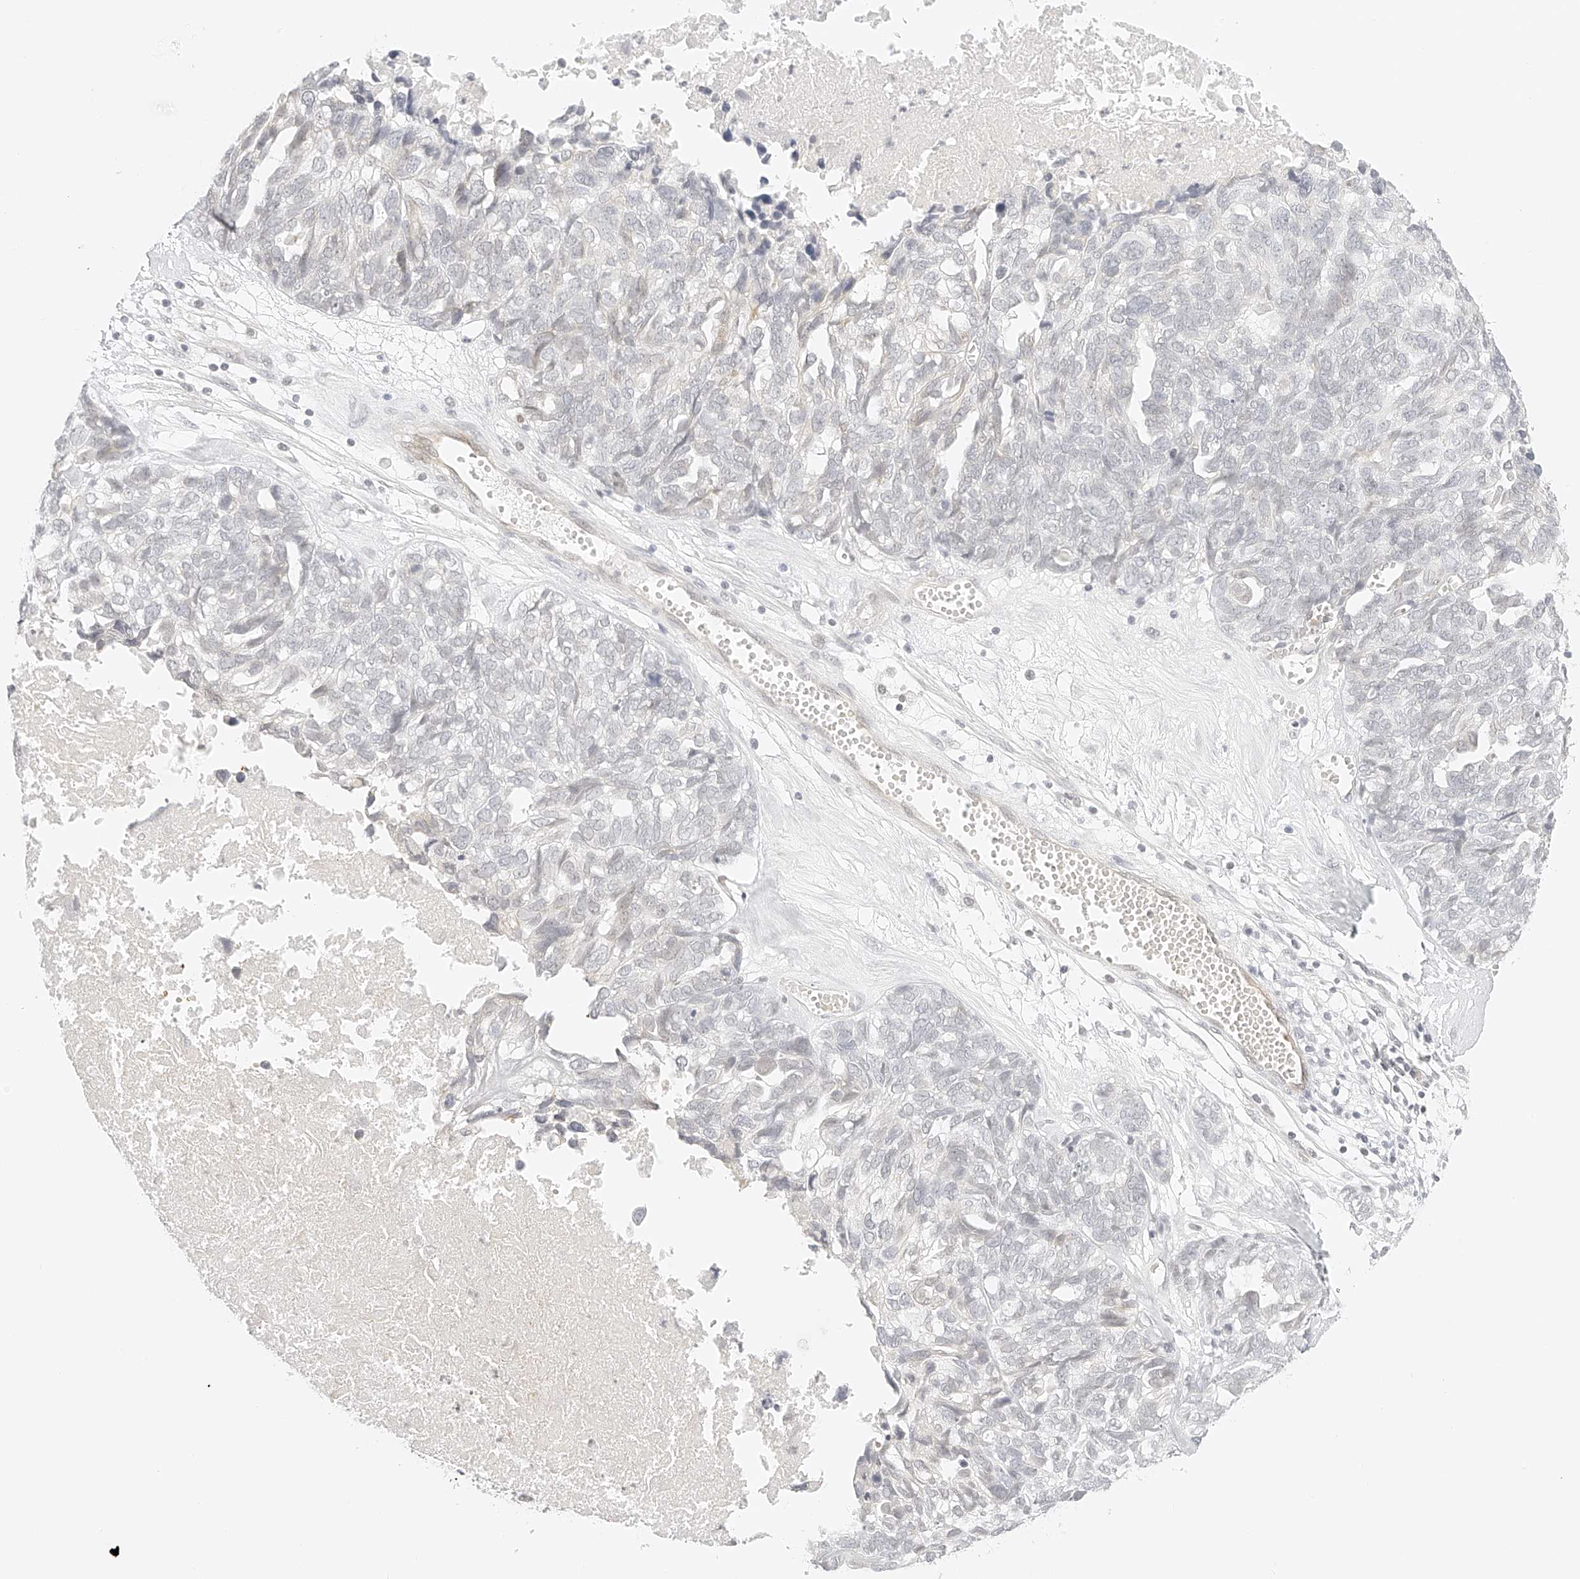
{"staining": {"intensity": "negative", "quantity": "none", "location": "none"}, "tissue": "ovarian cancer", "cell_type": "Tumor cells", "image_type": "cancer", "snomed": [{"axis": "morphology", "description": "Cystadenocarcinoma, serous, NOS"}, {"axis": "topography", "description": "Ovary"}], "caption": "This is a image of immunohistochemistry staining of ovarian serous cystadenocarcinoma, which shows no staining in tumor cells. (Brightfield microscopy of DAB (3,3'-diaminobenzidine) immunohistochemistry (IHC) at high magnification).", "gene": "ZFP69", "patient": {"sex": "female", "age": 79}}